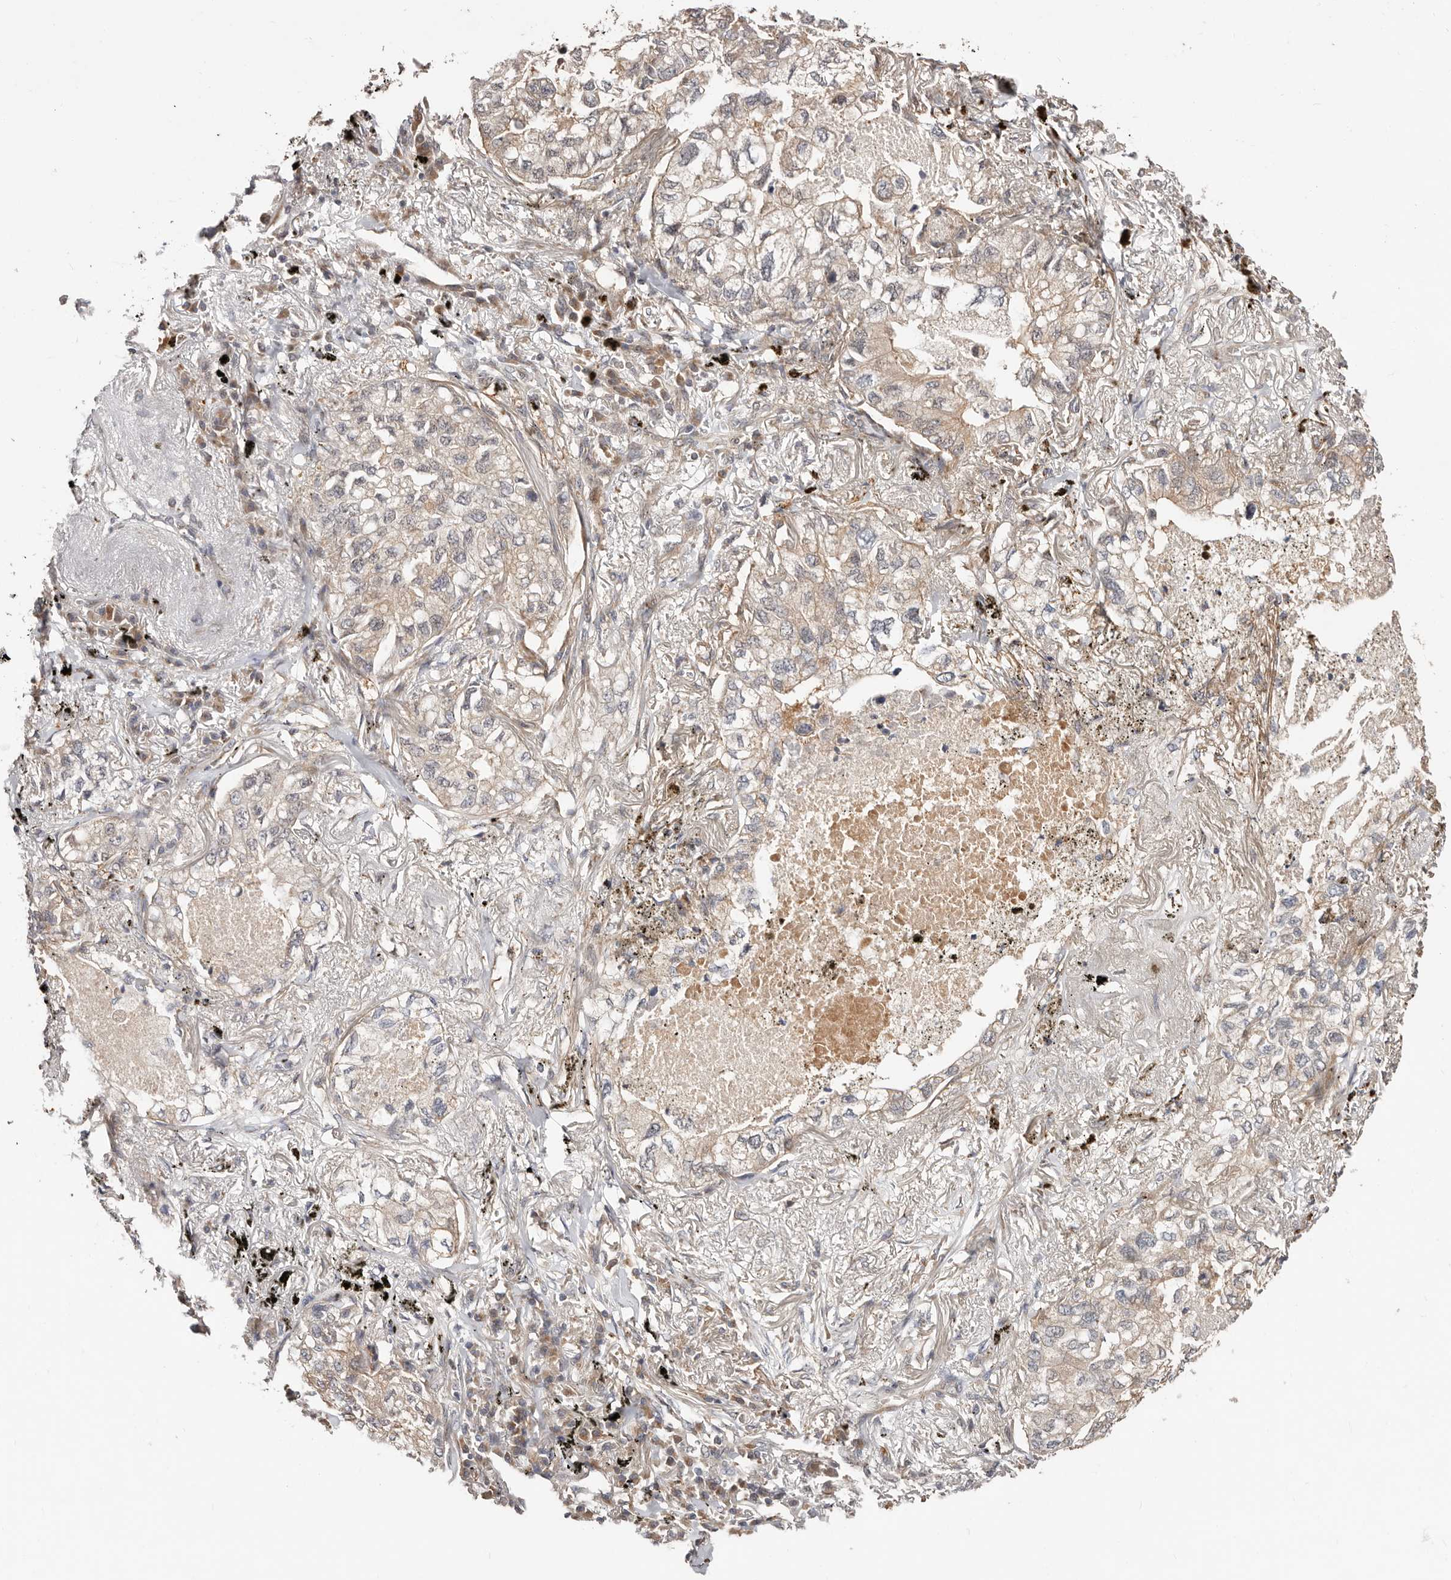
{"staining": {"intensity": "weak", "quantity": "25%-75%", "location": "cytoplasmic/membranous"}, "tissue": "lung cancer", "cell_type": "Tumor cells", "image_type": "cancer", "snomed": [{"axis": "morphology", "description": "Adenocarcinoma, NOS"}, {"axis": "topography", "description": "Lung"}], "caption": "Immunohistochemistry of human lung cancer exhibits low levels of weak cytoplasmic/membranous staining in approximately 25%-75% of tumor cells.", "gene": "USP33", "patient": {"sex": "male", "age": 65}}